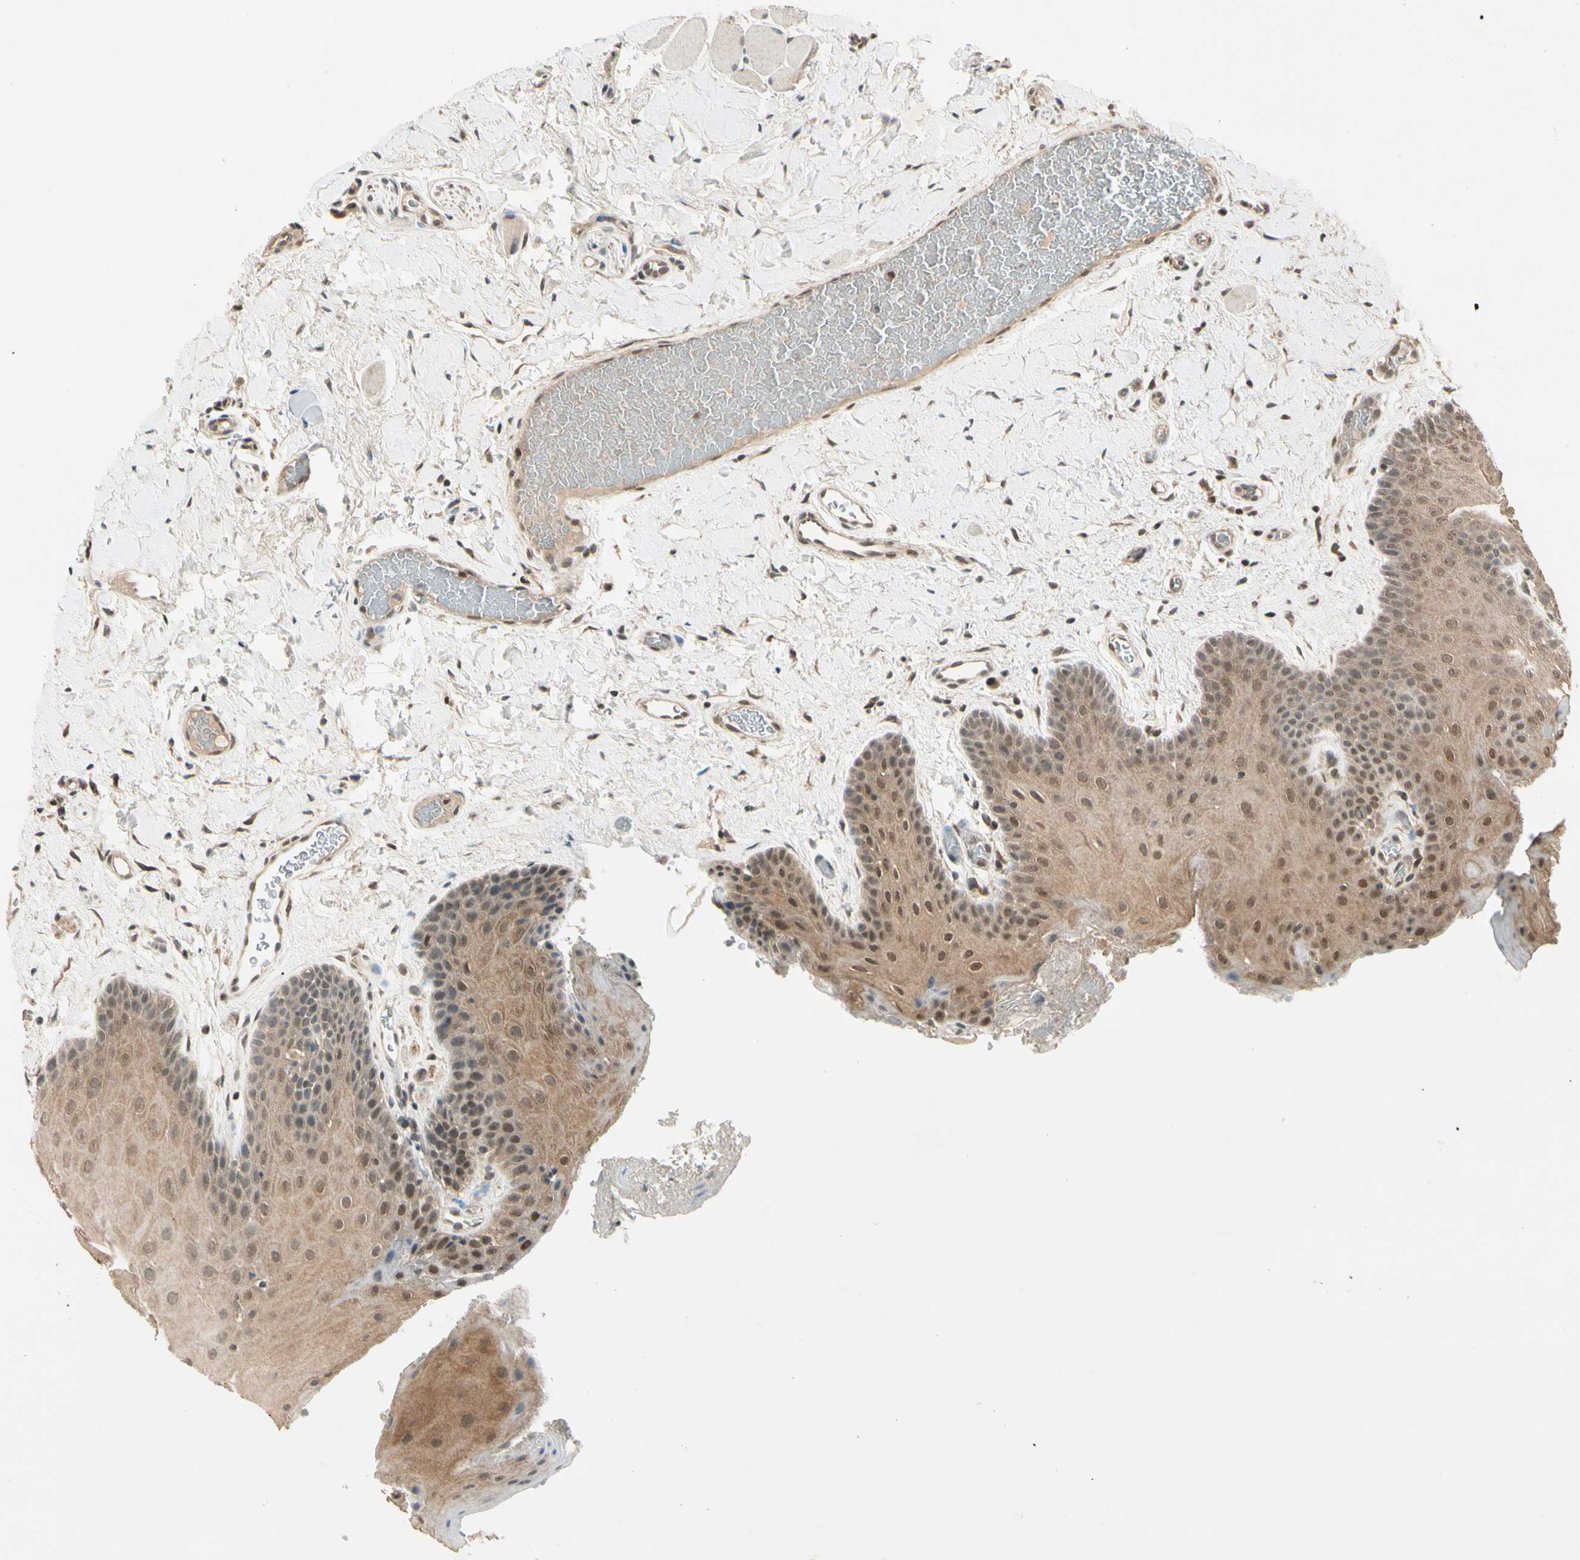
{"staining": {"intensity": "weak", "quantity": ">75%", "location": "cytoplasmic/membranous,nuclear"}, "tissue": "oral mucosa", "cell_type": "Squamous epithelial cells", "image_type": "normal", "snomed": [{"axis": "morphology", "description": "Normal tissue, NOS"}, {"axis": "topography", "description": "Oral tissue"}], "caption": "A brown stain labels weak cytoplasmic/membranous,nuclear staining of a protein in squamous epithelial cells of normal oral mucosa. Immunohistochemistry stains the protein of interest in brown and the nuclei are stained blue.", "gene": "ZSCAN12", "patient": {"sex": "male", "age": 54}}